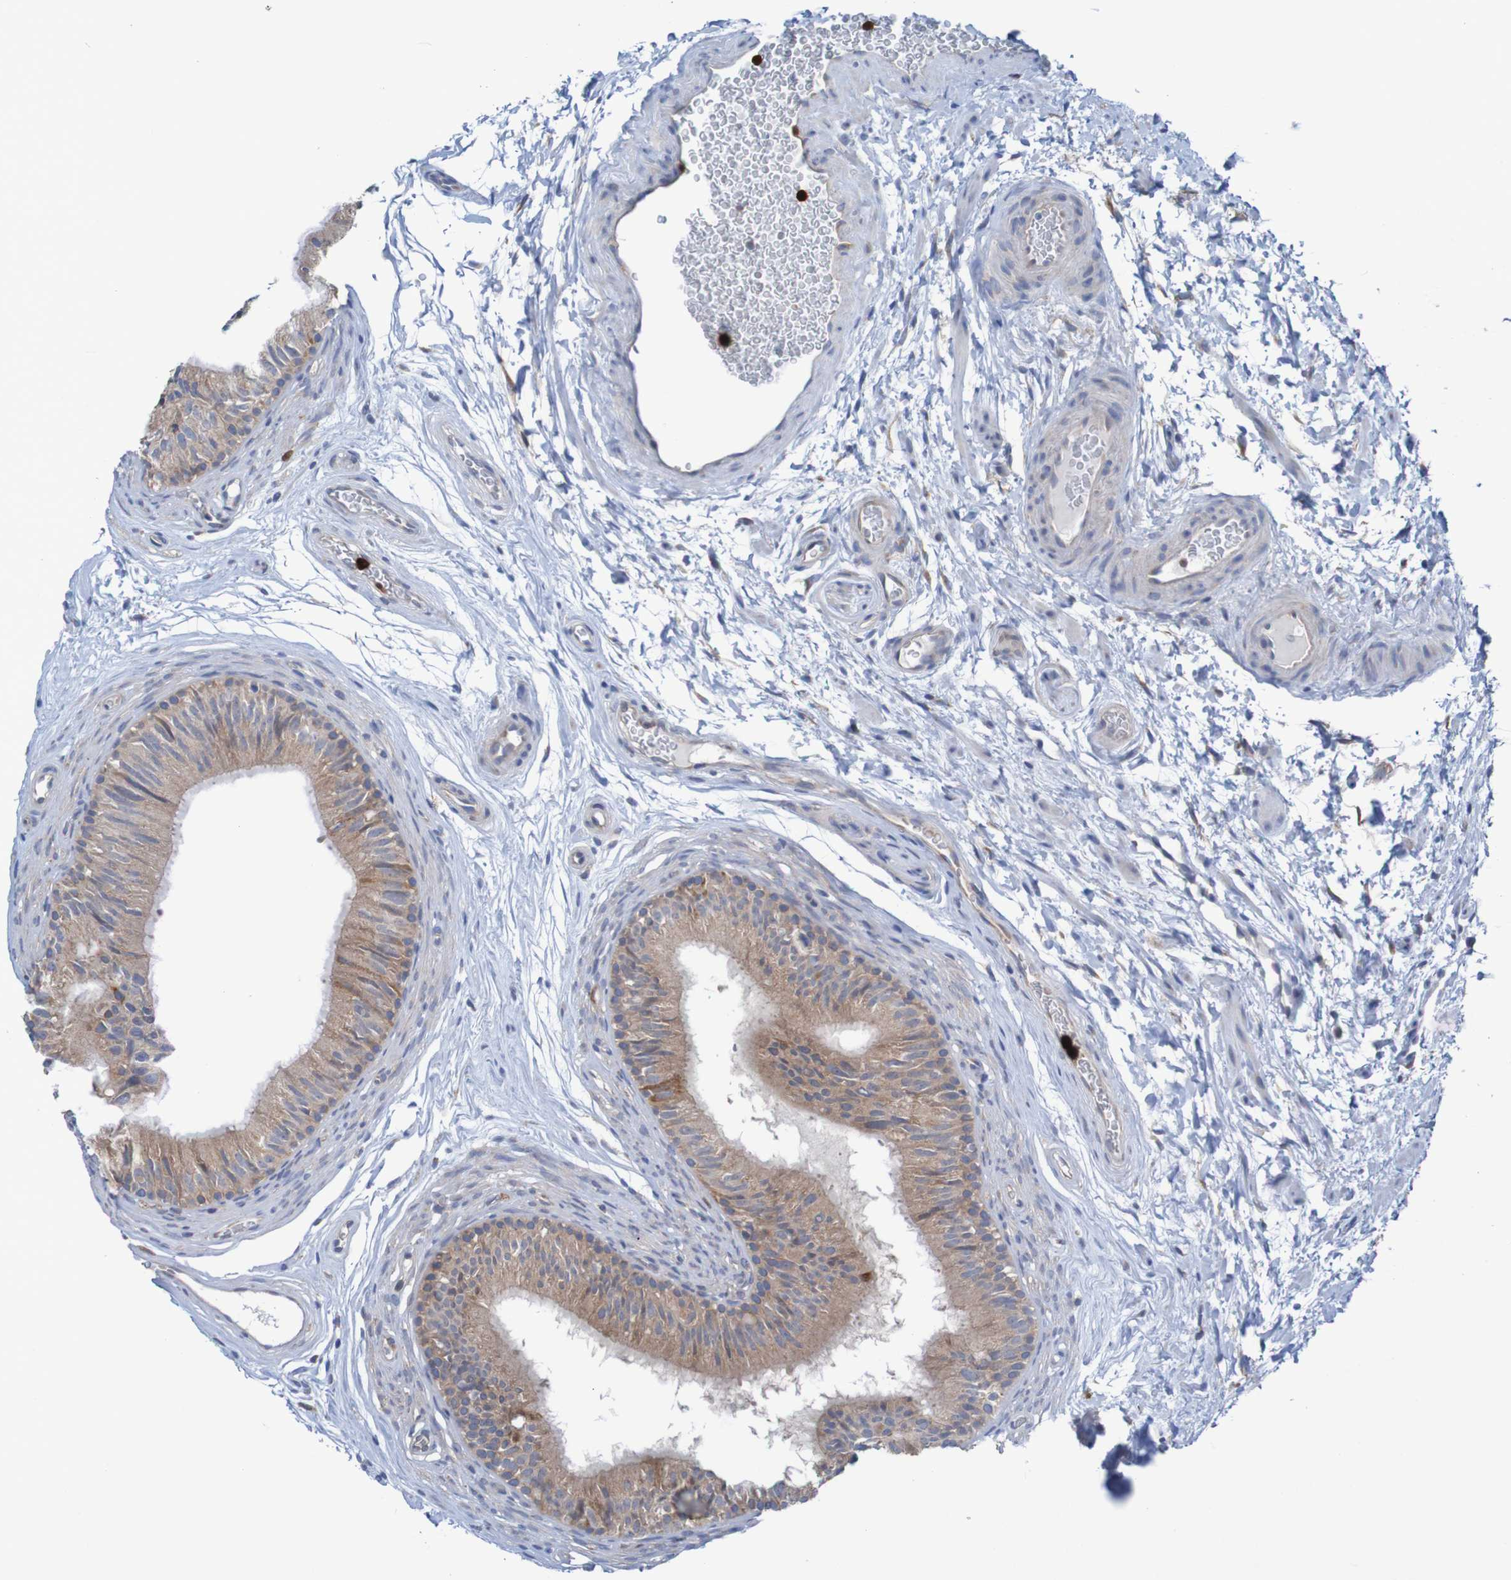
{"staining": {"intensity": "weak", "quantity": ">75%", "location": "cytoplasmic/membranous"}, "tissue": "epididymis", "cell_type": "Glandular cells", "image_type": "normal", "snomed": [{"axis": "morphology", "description": "Normal tissue, NOS"}, {"axis": "topography", "description": "Epididymis"}], "caption": "IHC micrograph of normal human epididymis stained for a protein (brown), which demonstrates low levels of weak cytoplasmic/membranous expression in about >75% of glandular cells.", "gene": "PARP4", "patient": {"sex": "male", "age": 36}}